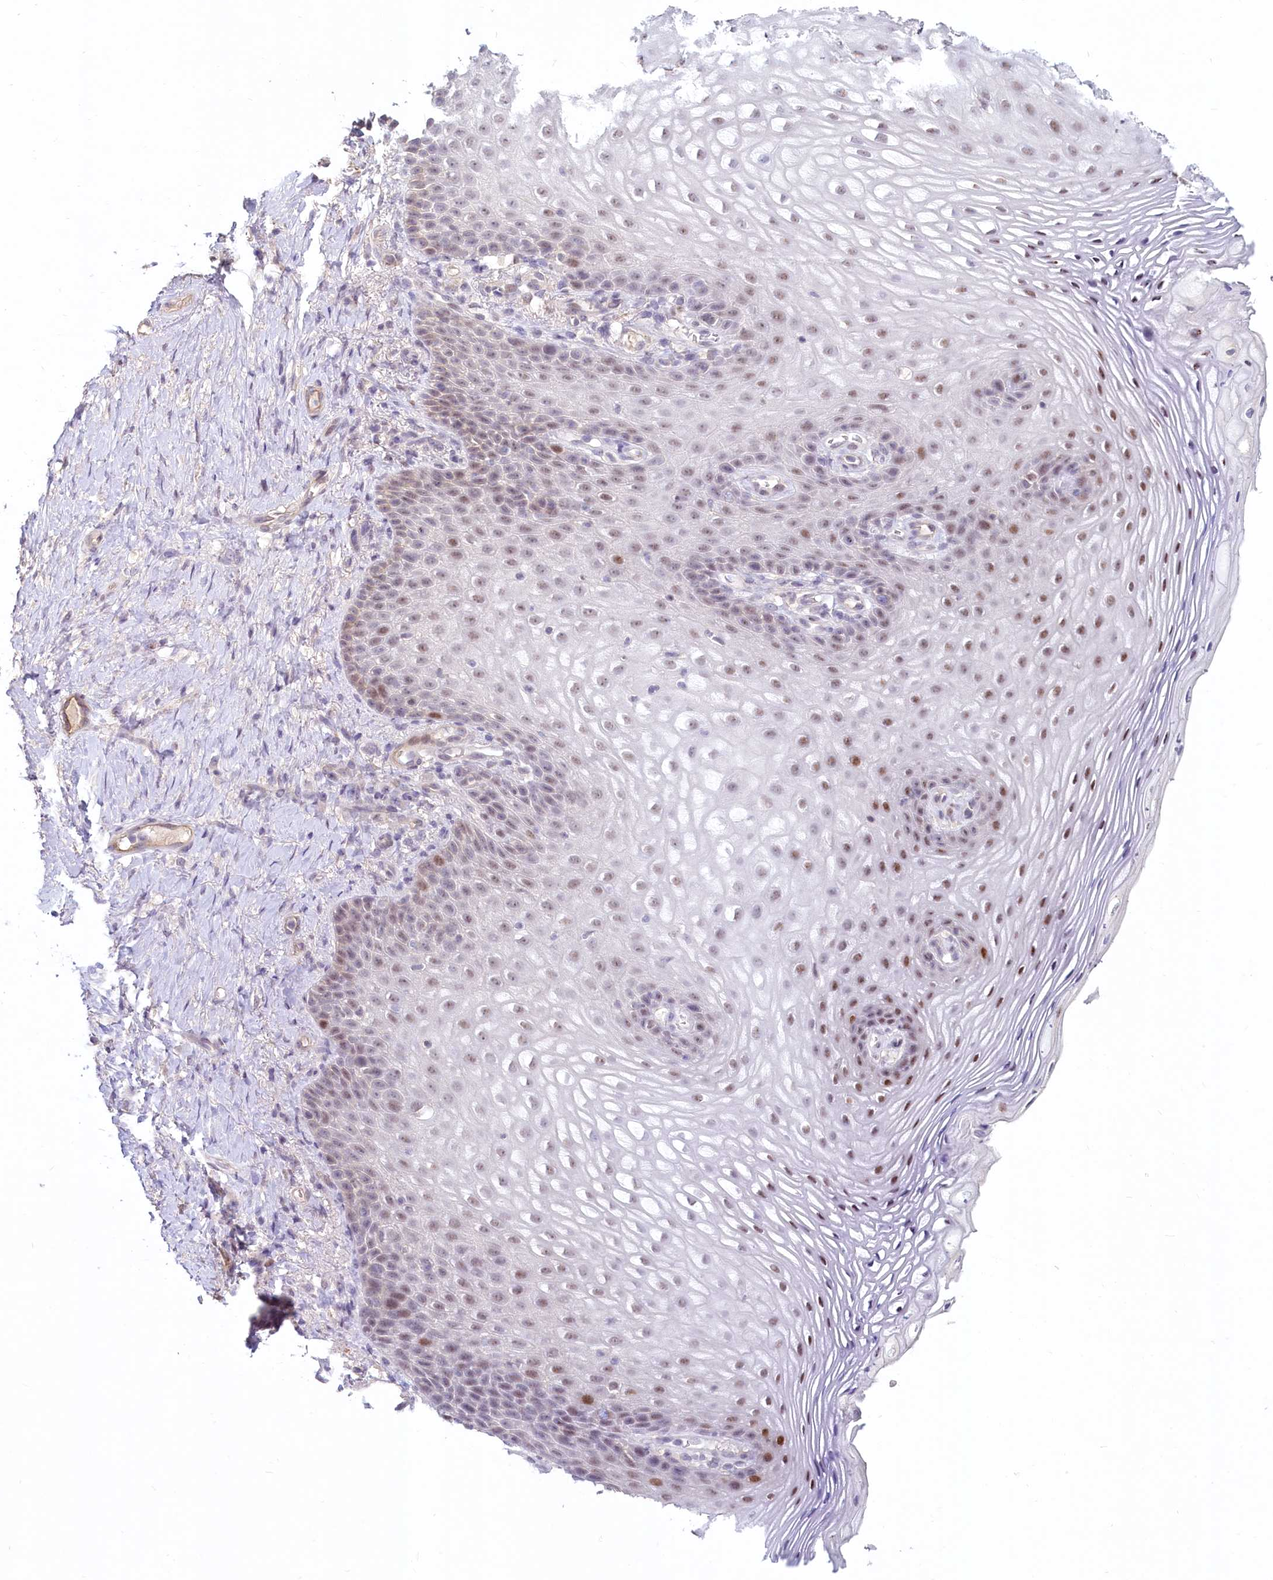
{"staining": {"intensity": "moderate", "quantity": "<25%", "location": "nuclear"}, "tissue": "vagina", "cell_type": "Squamous epithelial cells", "image_type": "normal", "snomed": [{"axis": "morphology", "description": "Normal tissue, NOS"}, {"axis": "topography", "description": "Vagina"}], "caption": "IHC histopathology image of normal vagina: vagina stained using immunohistochemistry exhibits low levels of moderate protein expression localized specifically in the nuclear of squamous epithelial cells, appearing as a nuclear brown color.", "gene": "PROCR", "patient": {"sex": "female", "age": 60}}